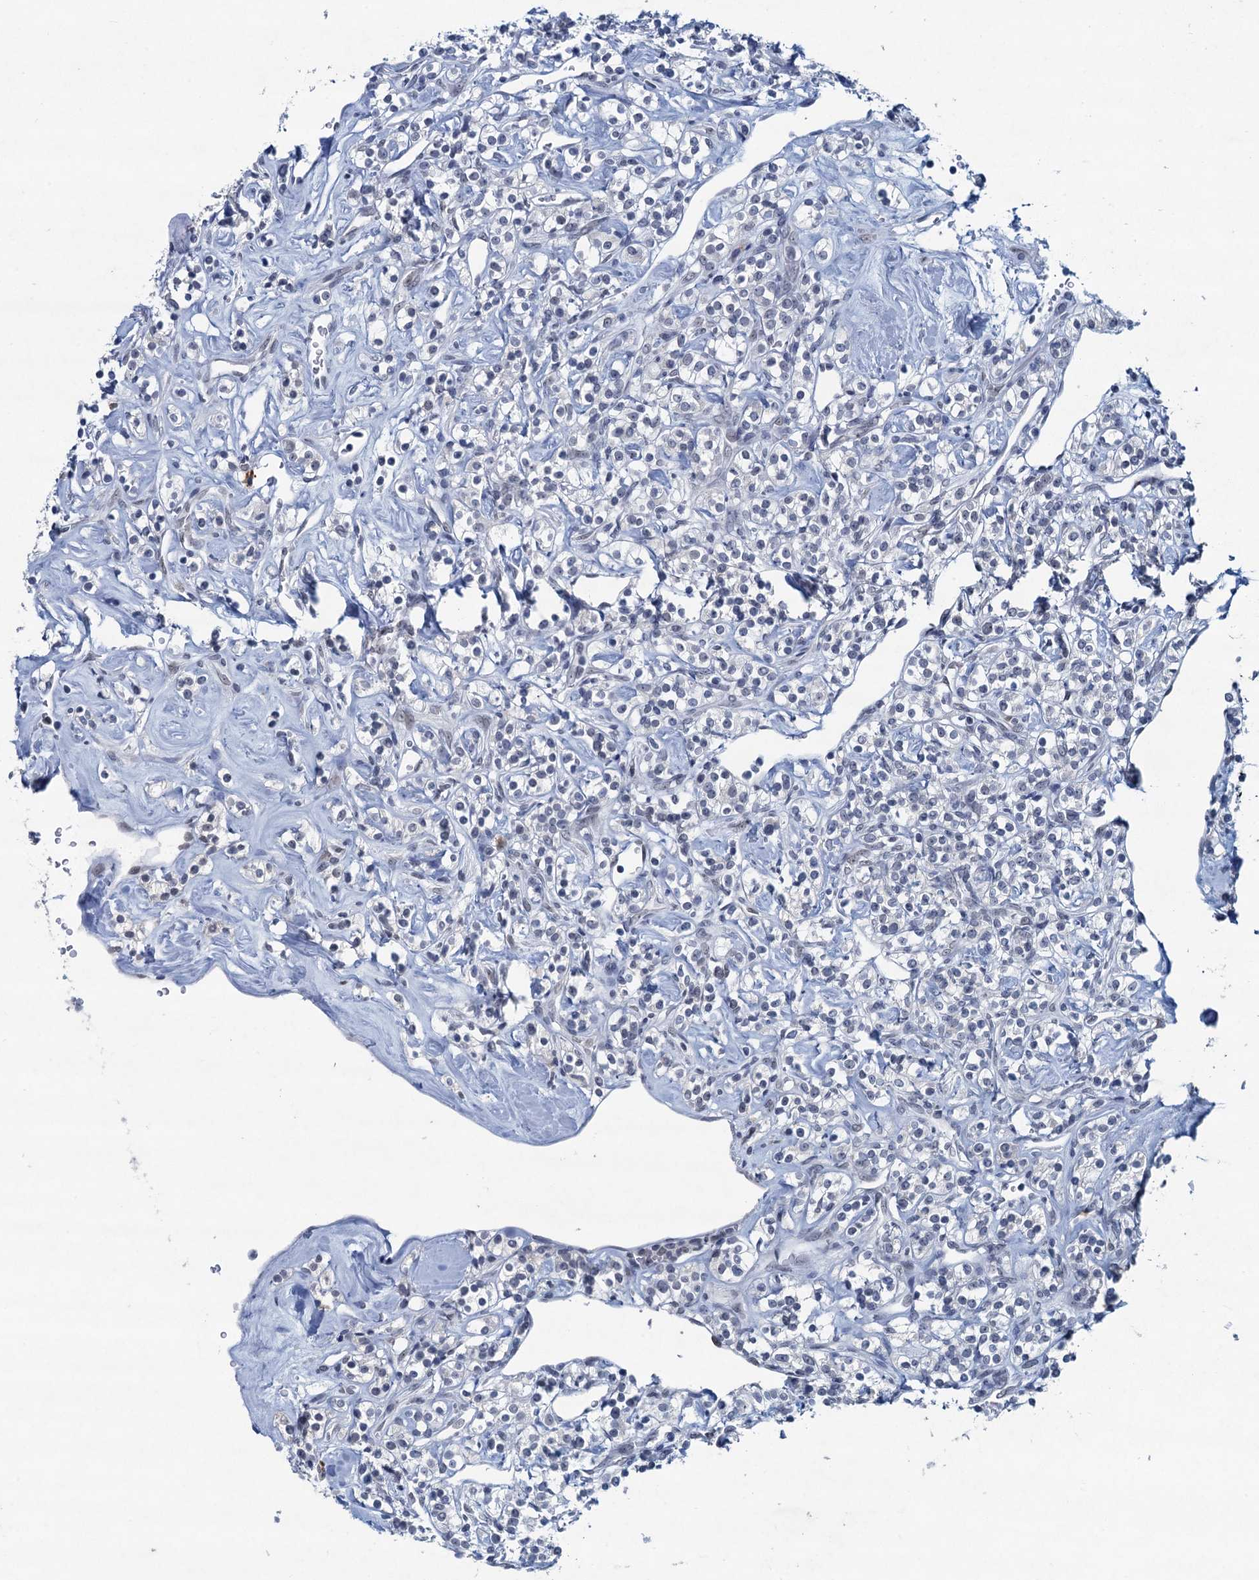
{"staining": {"intensity": "negative", "quantity": "none", "location": "none"}, "tissue": "renal cancer", "cell_type": "Tumor cells", "image_type": "cancer", "snomed": [{"axis": "morphology", "description": "Adenocarcinoma, NOS"}, {"axis": "topography", "description": "Kidney"}], "caption": "A histopathology image of human renal cancer is negative for staining in tumor cells.", "gene": "HAPSTR1", "patient": {"sex": "male", "age": 77}}